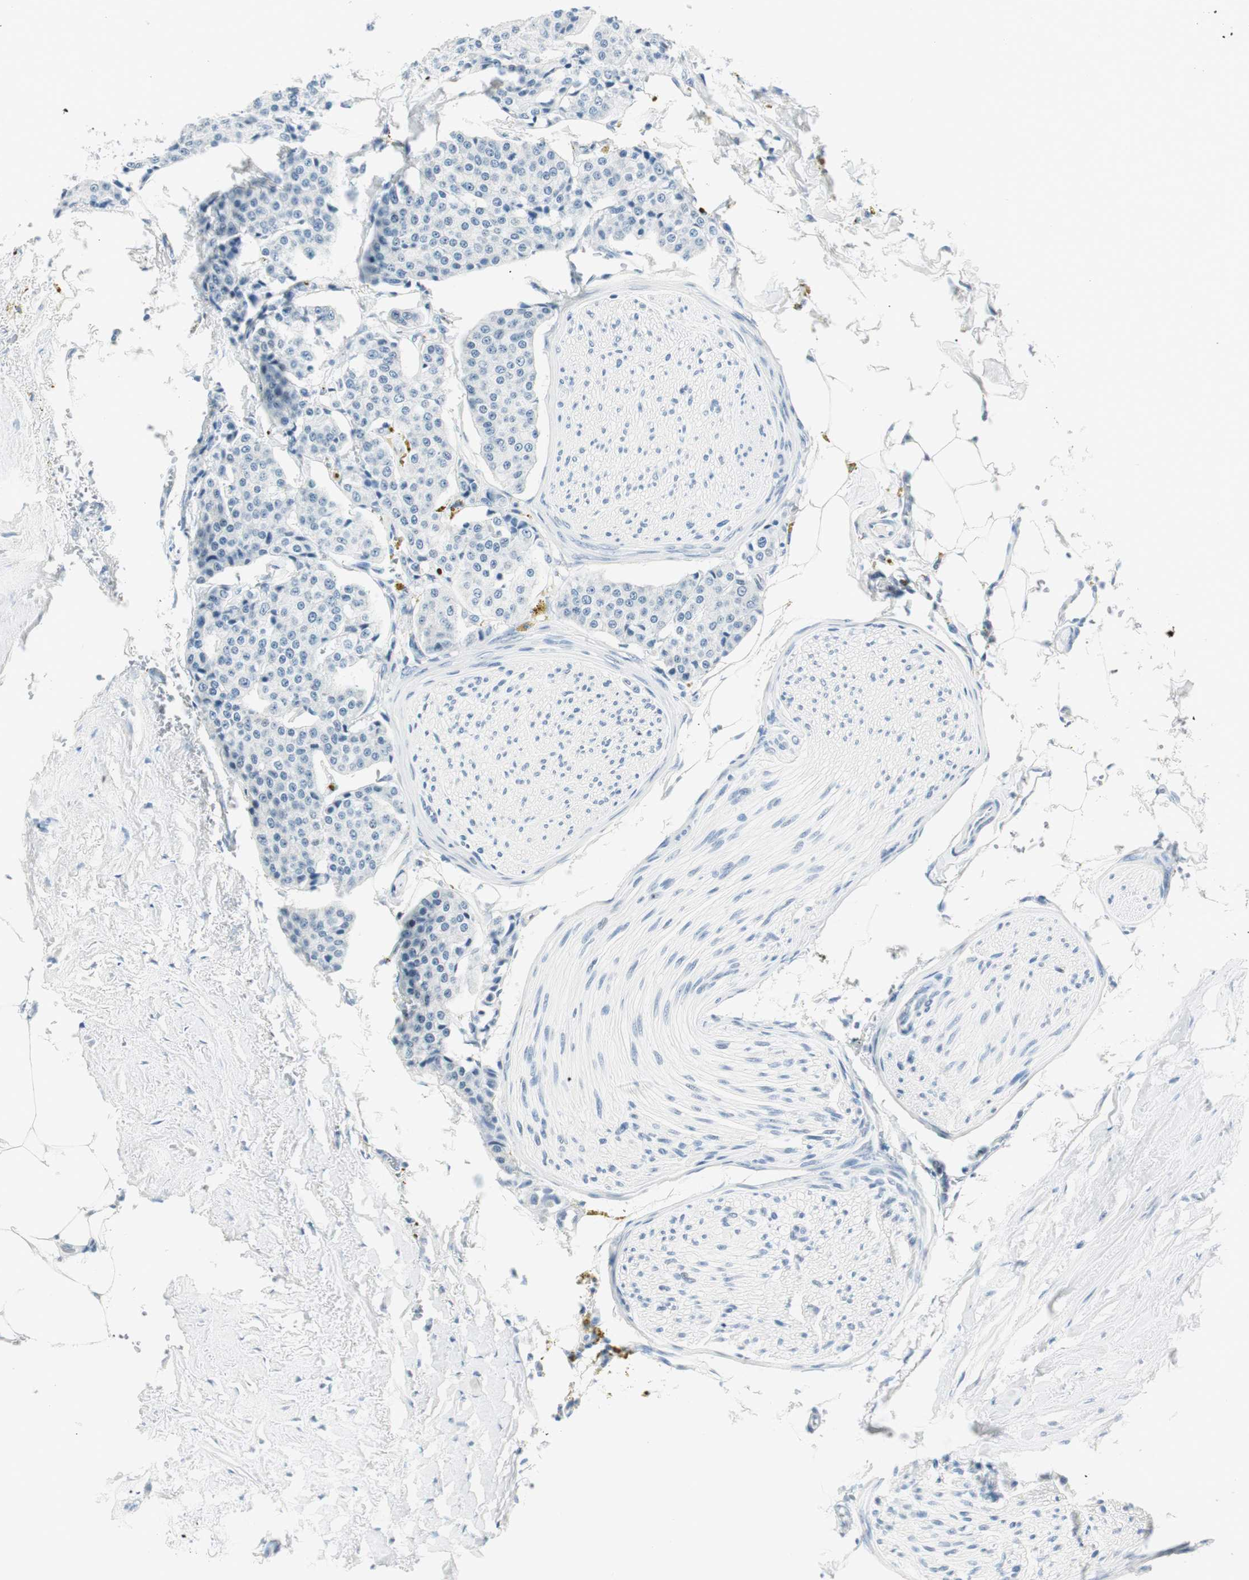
{"staining": {"intensity": "negative", "quantity": "none", "location": "none"}, "tissue": "carcinoid", "cell_type": "Tumor cells", "image_type": "cancer", "snomed": [{"axis": "morphology", "description": "Carcinoid, malignant, NOS"}, {"axis": "topography", "description": "Colon"}], "caption": "There is no significant staining in tumor cells of carcinoid (malignant). (DAB (3,3'-diaminobenzidine) immunohistochemistry, high magnification).", "gene": "HOXB13", "patient": {"sex": "female", "age": 61}}